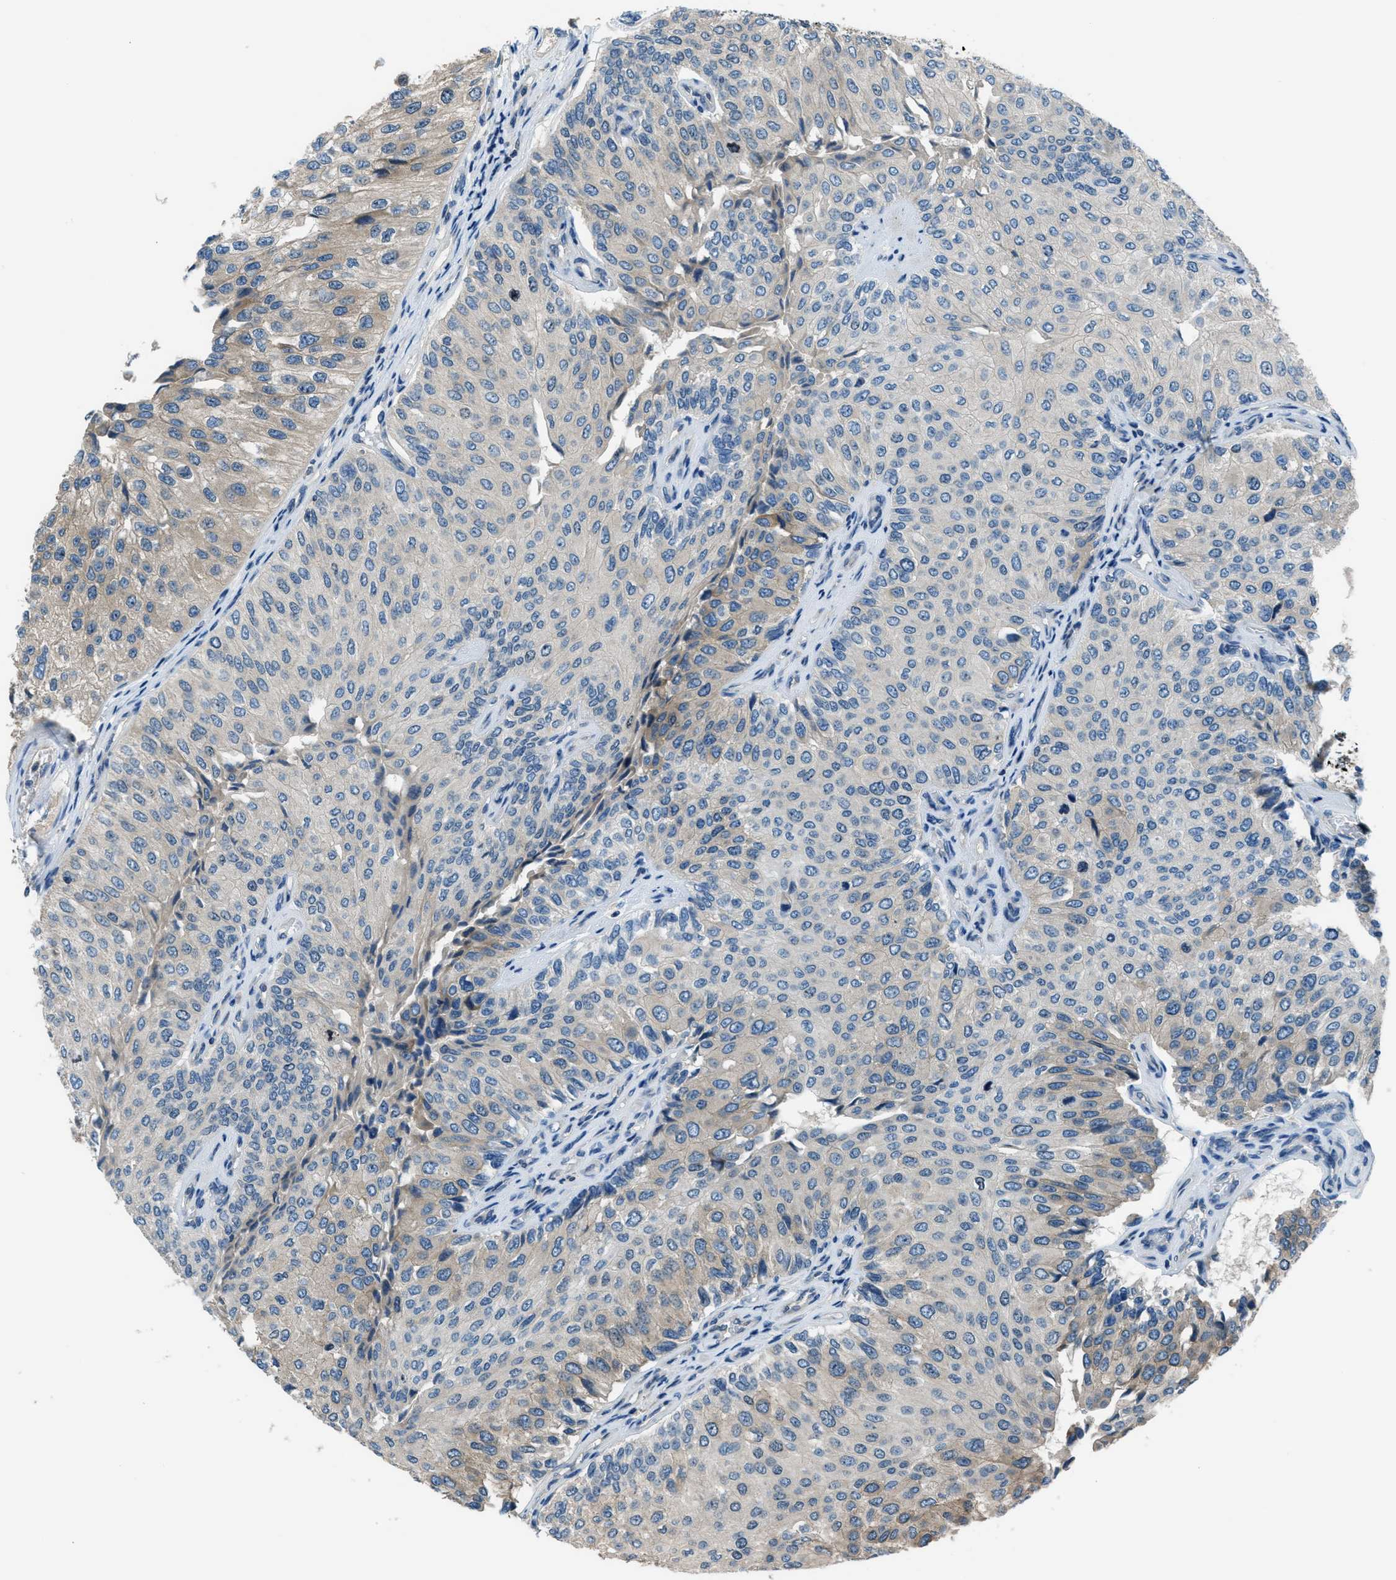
{"staining": {"intensity": "weak", "quantity": "<25%", "location": "cytoplasmic/membranous"}, "tissue": "urothelial cancer", "cell_type": "Tumor cells", "image_type": "cancer", "snomed": [{"axis": "morphology", "description": "Urothelial carcinoma, High grade"}, {"axis": "topography", "description": "Kidney"}, {"axis": "topography", "description": "Urinary bladder"}], "caption": "High-grade urothelial carcinoma was stained to show a protein in brown. There is no significant expression in tumor cells.", "gene": "ARFGAP2", "patient": {"sex": "male", "age": 77}}